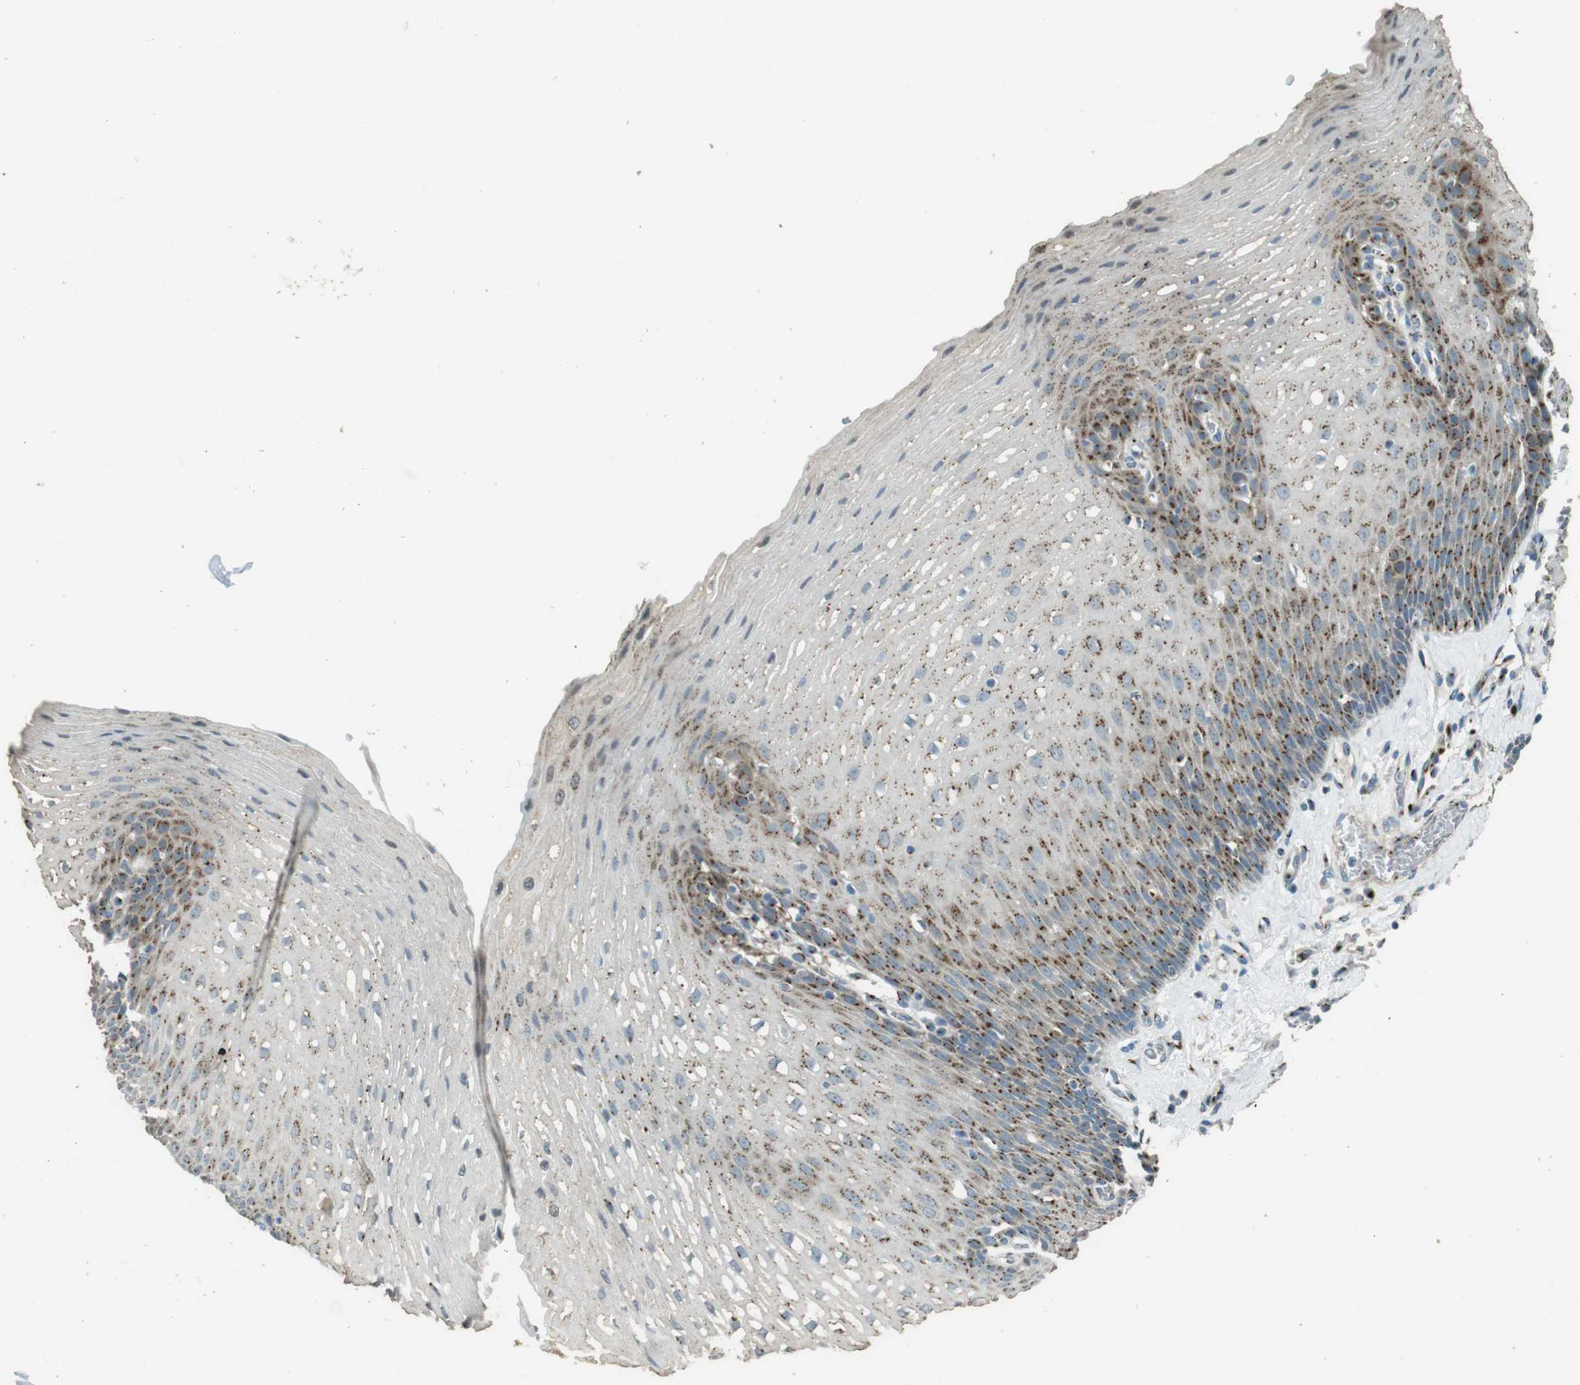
{"staining": {"intensity": "moderate", "quantity": "25%-75%", "location": "cytoplasmic/membranous"}, "tissue": "esophagus", "cell_type": "Squamous epithelial cells", "image_type": "normal", "snomed": [{"axis": "morphology", "description": "Normal tissue, NOS"}, {"axis": "topography", "description": "Esophagus"}], "caption": "Immunohistochemical staining of normal esophagus reveals 25%-75% levels of moderate cytoplasmic/membranous protein expression in approximately 25%-75% of squamous epithelial cells.", "gene": "TMEM115", "patient": {"sex": "male", "age": 48}}